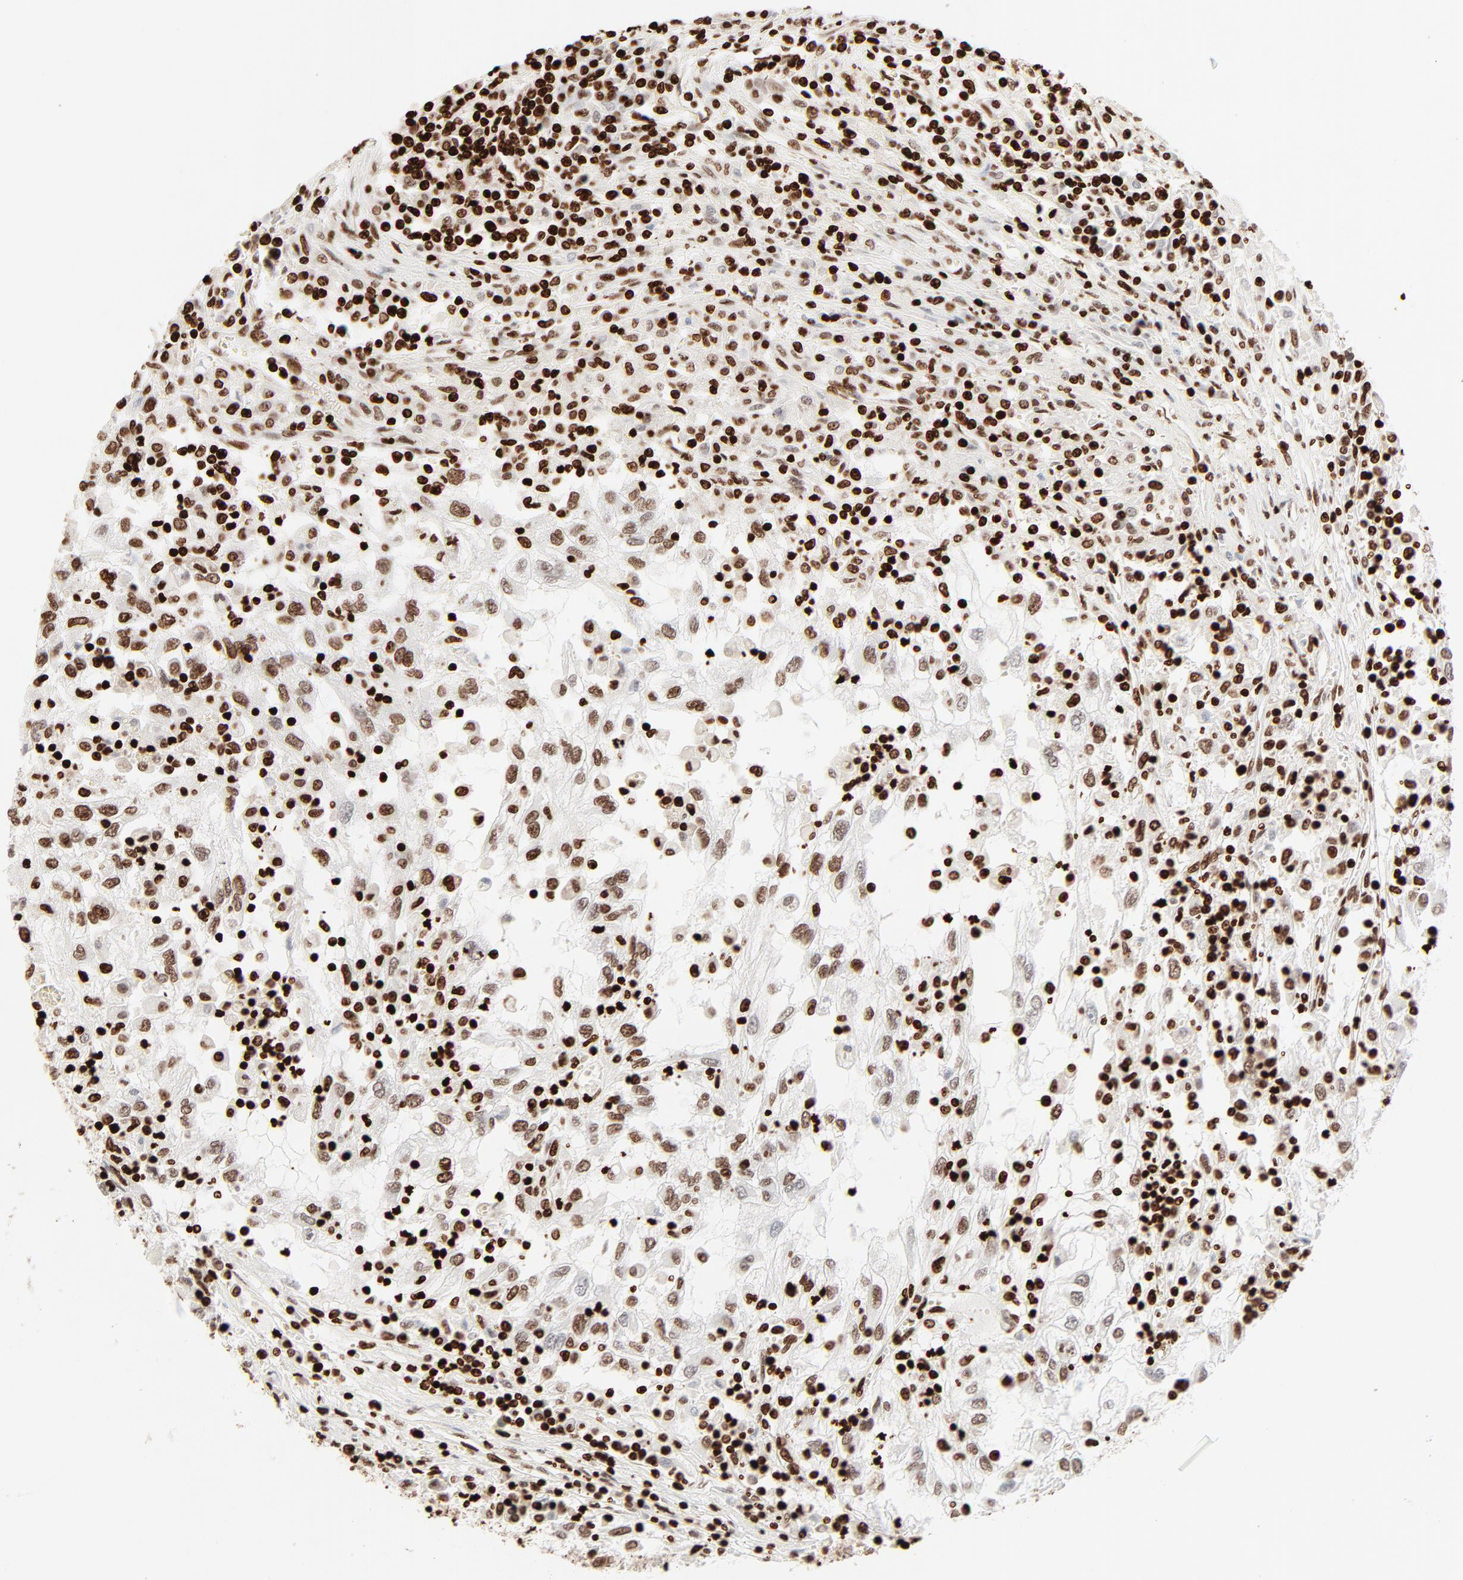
{"staining": {"intensity": "moderate", "quantity": ">75%", "location": "nuclear"}, "tissue": "renal cancer", "cell_type": "Tumor cells", "image_type": "cancer", "snomed": [{"axis": "morphology", "description": "Normal tissue, NOS"}, {"axis": "morphology", "description": "Adenocarcinoma, NOS"}, {"axis": "topography", "description": "Kidney"}], "caption": "Moderate nuclear protein positivity is appreciated in approximately >75% of tumor cells in renal cancer.", "gene": "HMGB2", "patient": {"sex": "male", "age": 71}}